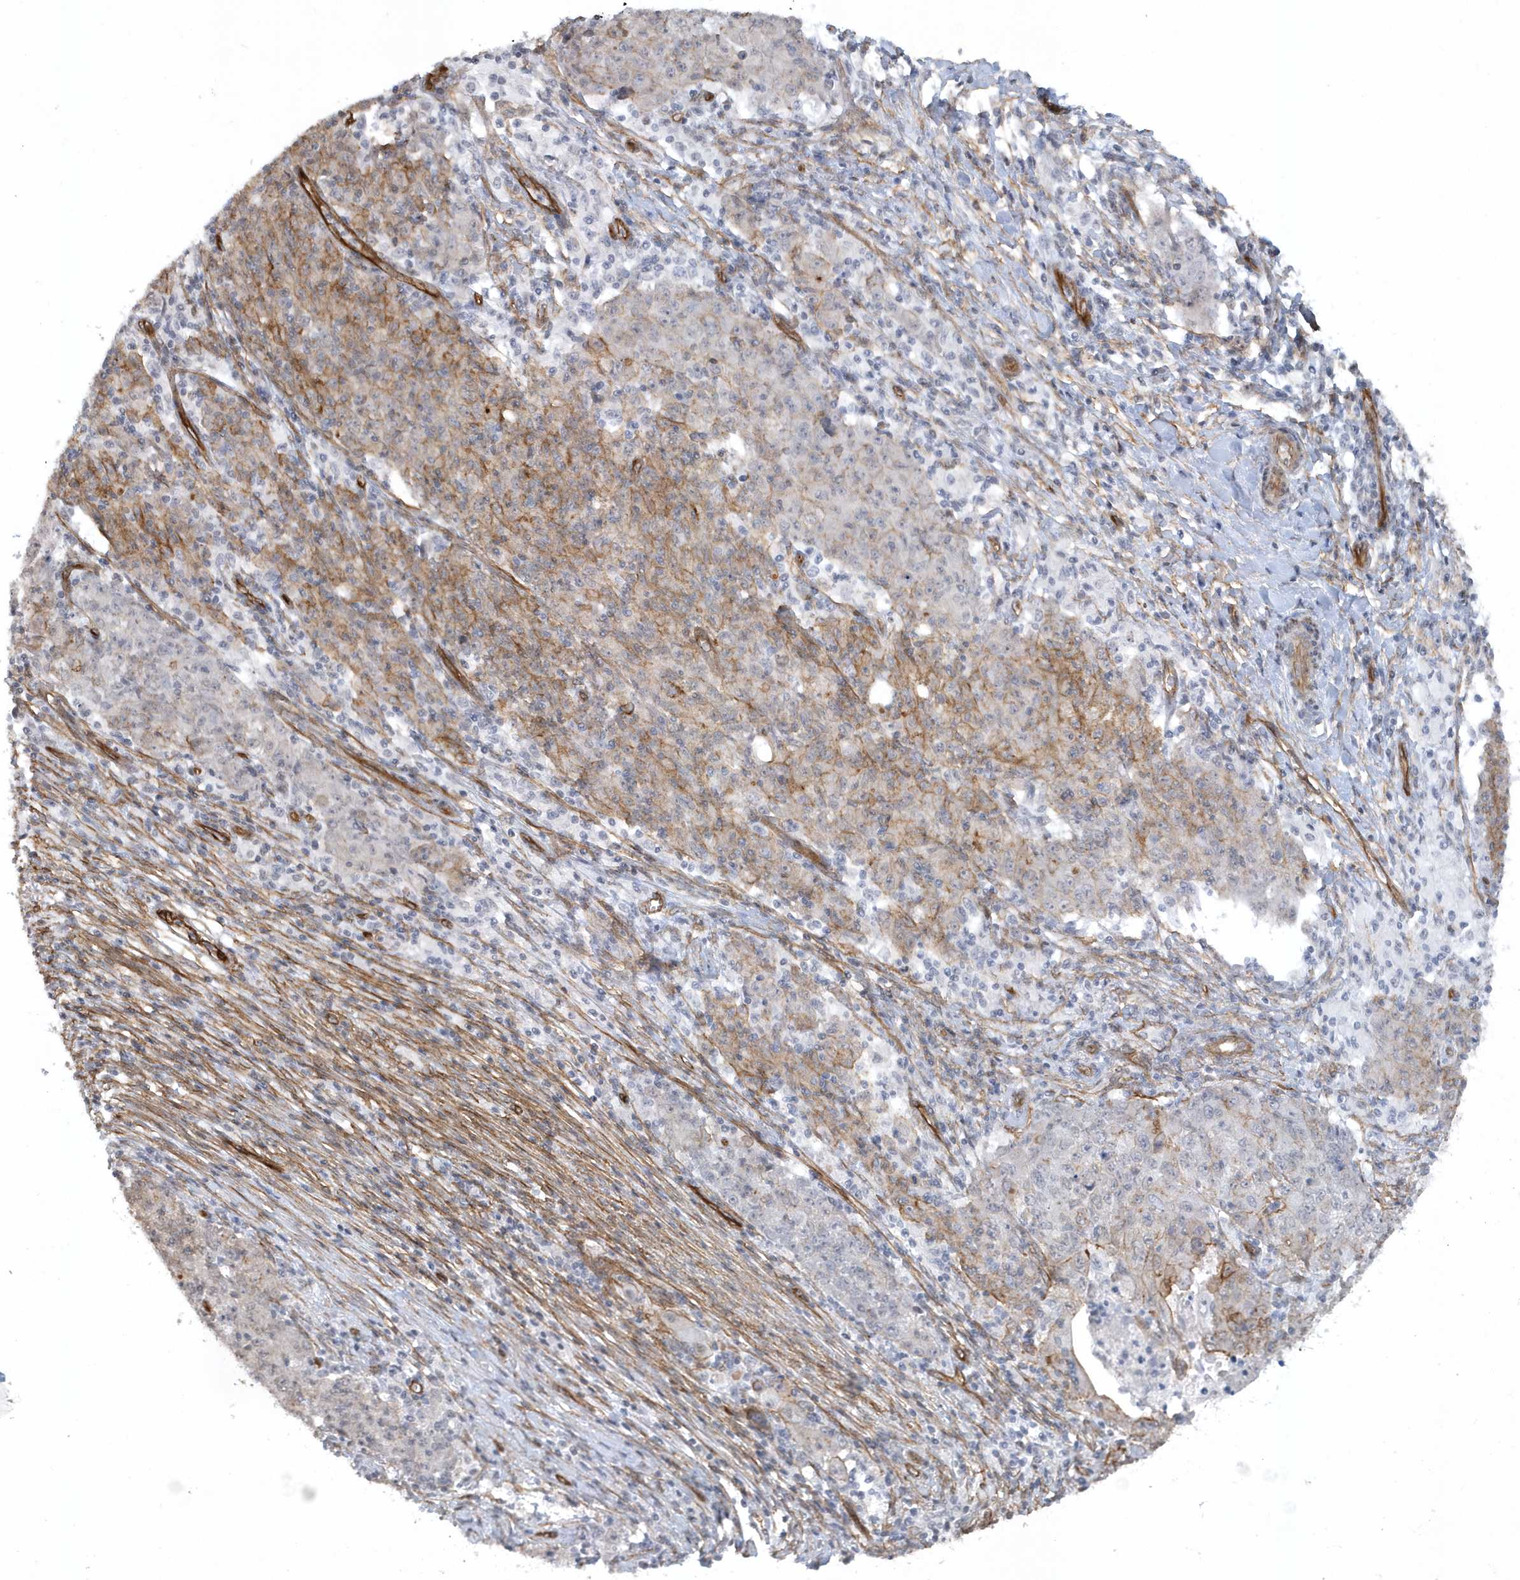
{"staining": {"intensity": "moderate", "quantity": "25%-75%", "location": "cytoplasmic/membranous"}, "tissue": "ovarian cancer", "cell_type": "Tumor cells", "image_type": "cancer", "snomed": [{"axis": "morphology", "description": "Carcinoma, endometroid"}, {"axis": "topography", "description": "Ovary"}], "caption": "Endometroid carcinoma (ovarian) tissue exhibits moderate cytoplasmic/membranous expression in about 25%-75% of tumor cells, visualized by immunohistochemistry.", "gene": "RAI14", "patient": {"sex": "female", "age": 42}}